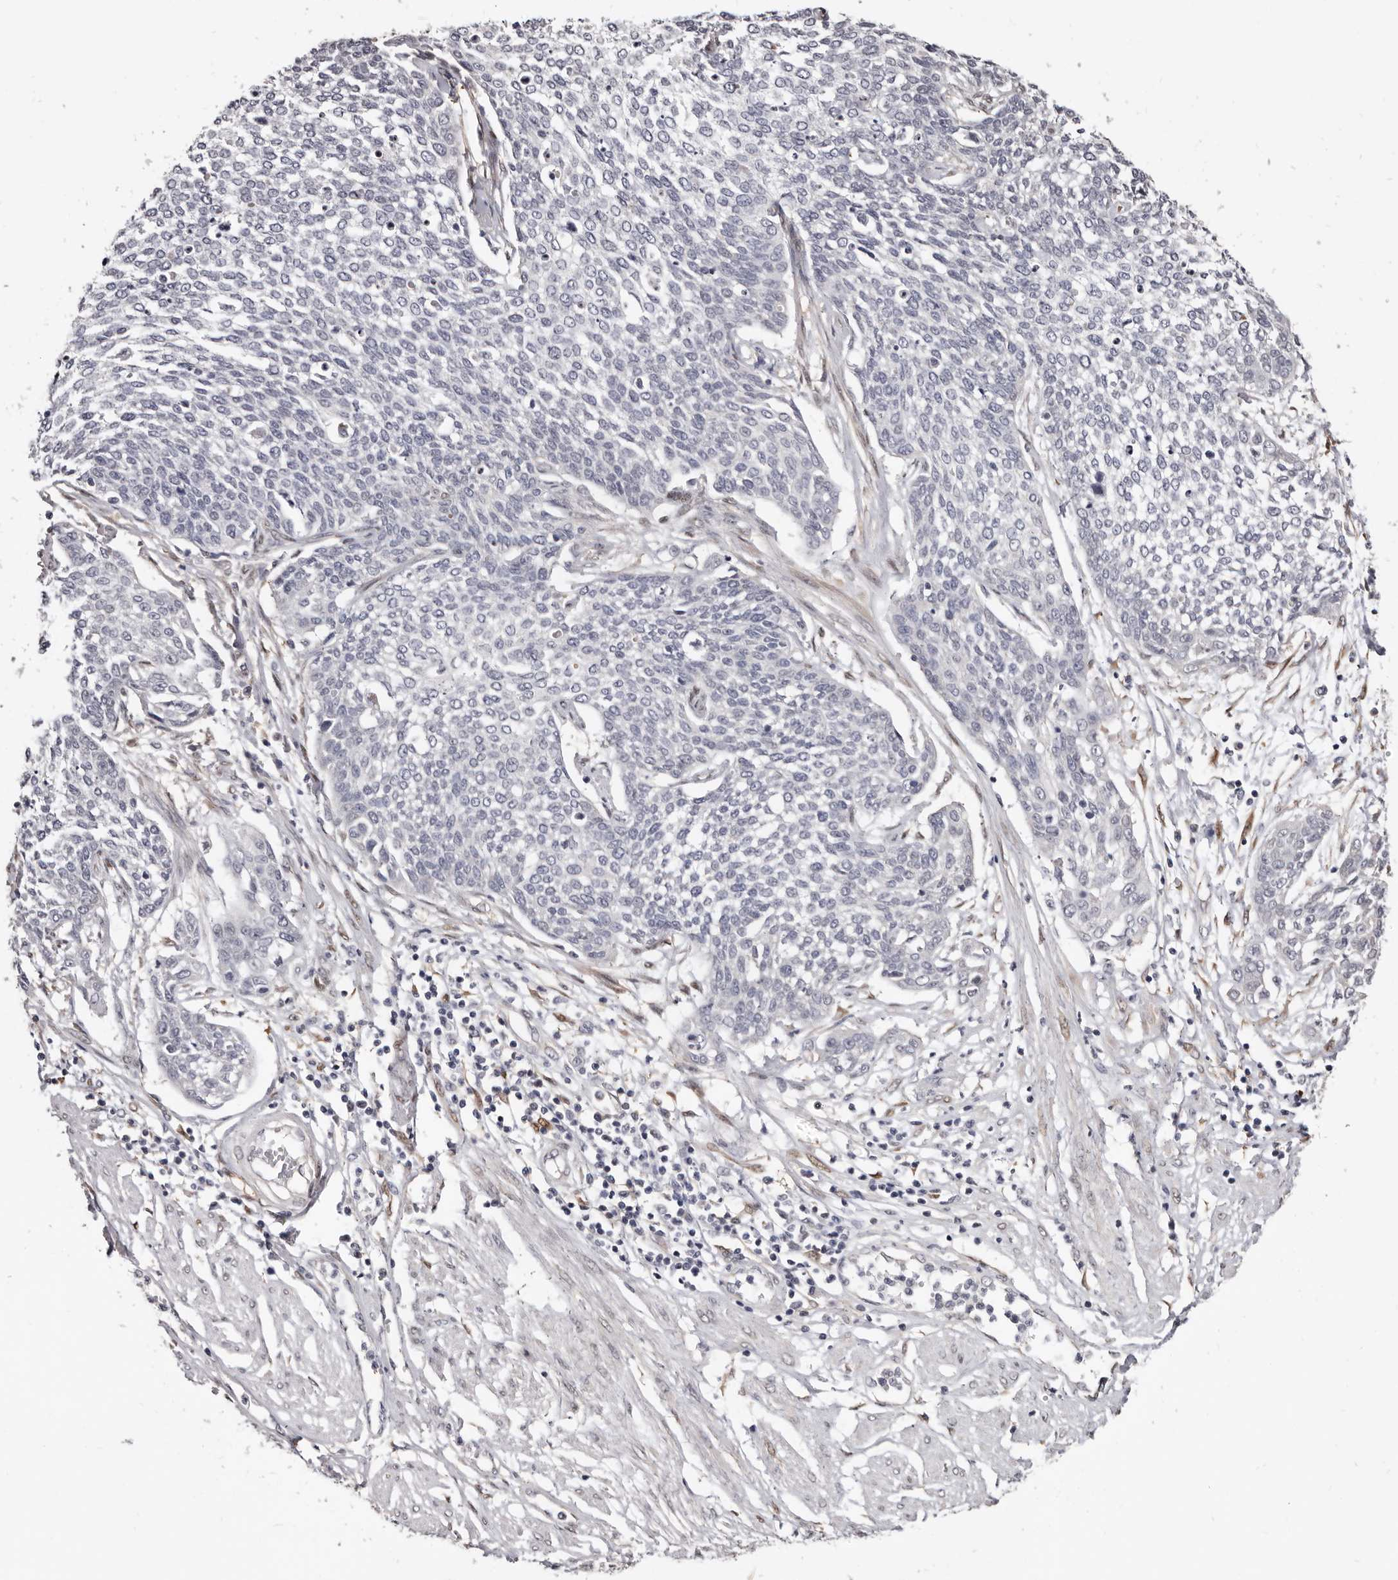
{"staining": {"intensity": "negative", "quantity": "none", "location": "none"}, "tissue": "cervical cancer", "cell_type": "Tumor cells", "image_type": "cancer", "snomed": [{"axis": "morphology", "description": "Squamous cell carcinoma, NOS"}, {"axis": "topography", "description": "Cervix"}], "caption": "Image shows no significant protein staining in tumor cells of cervical cancer. The staining is performed using DAB (3,3'-diaminobenzidine) brown chromogen with nuclei counter-stained in using hematoxylin.", "gene": "KHDRBS2", "patient": {"sex": "female", "age": 34}}